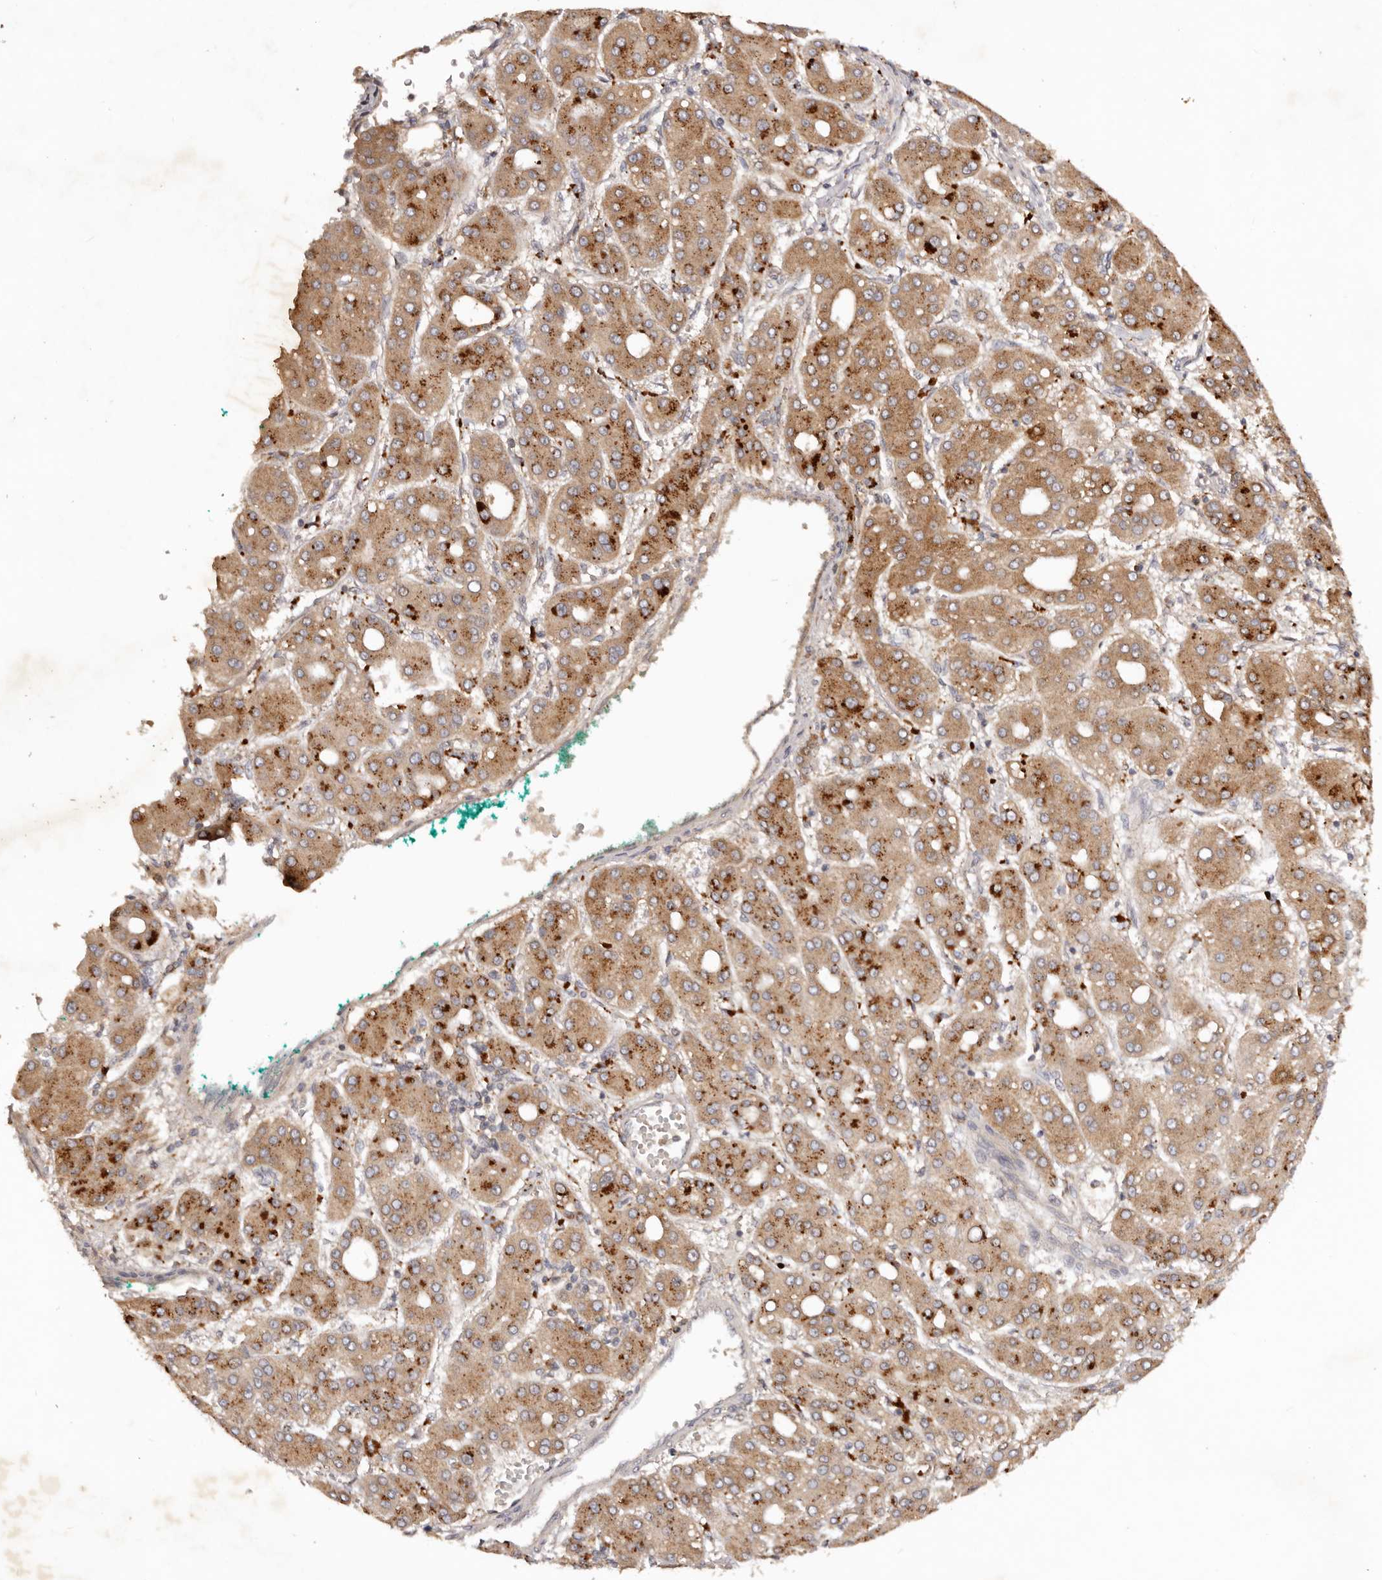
{"staining": {"intensity": "strong", "quantity": "25%-75%", "location": "cytoplasmic/membranous"}, "tissue": "liver cancer", "cell_type": "Tumor cells", "image_type": "cancer", "snomed": [{"axis": "morphology", "description": "Carcinoma, Hepatocellular, NOS"}, {"axis": "topography", "description": "Liver"}], "caption": "Immunohistochemical staining of human liver cancer (hepatocellular carcinoma) exhibits high levels of strong cytoplasmic/membranous expression in about 25%-75% of tumor cells. (IHC, brightfield microscopy, high magnification).", "gene": "PKIB", "patient": {"sex": "male", "age": 65}}